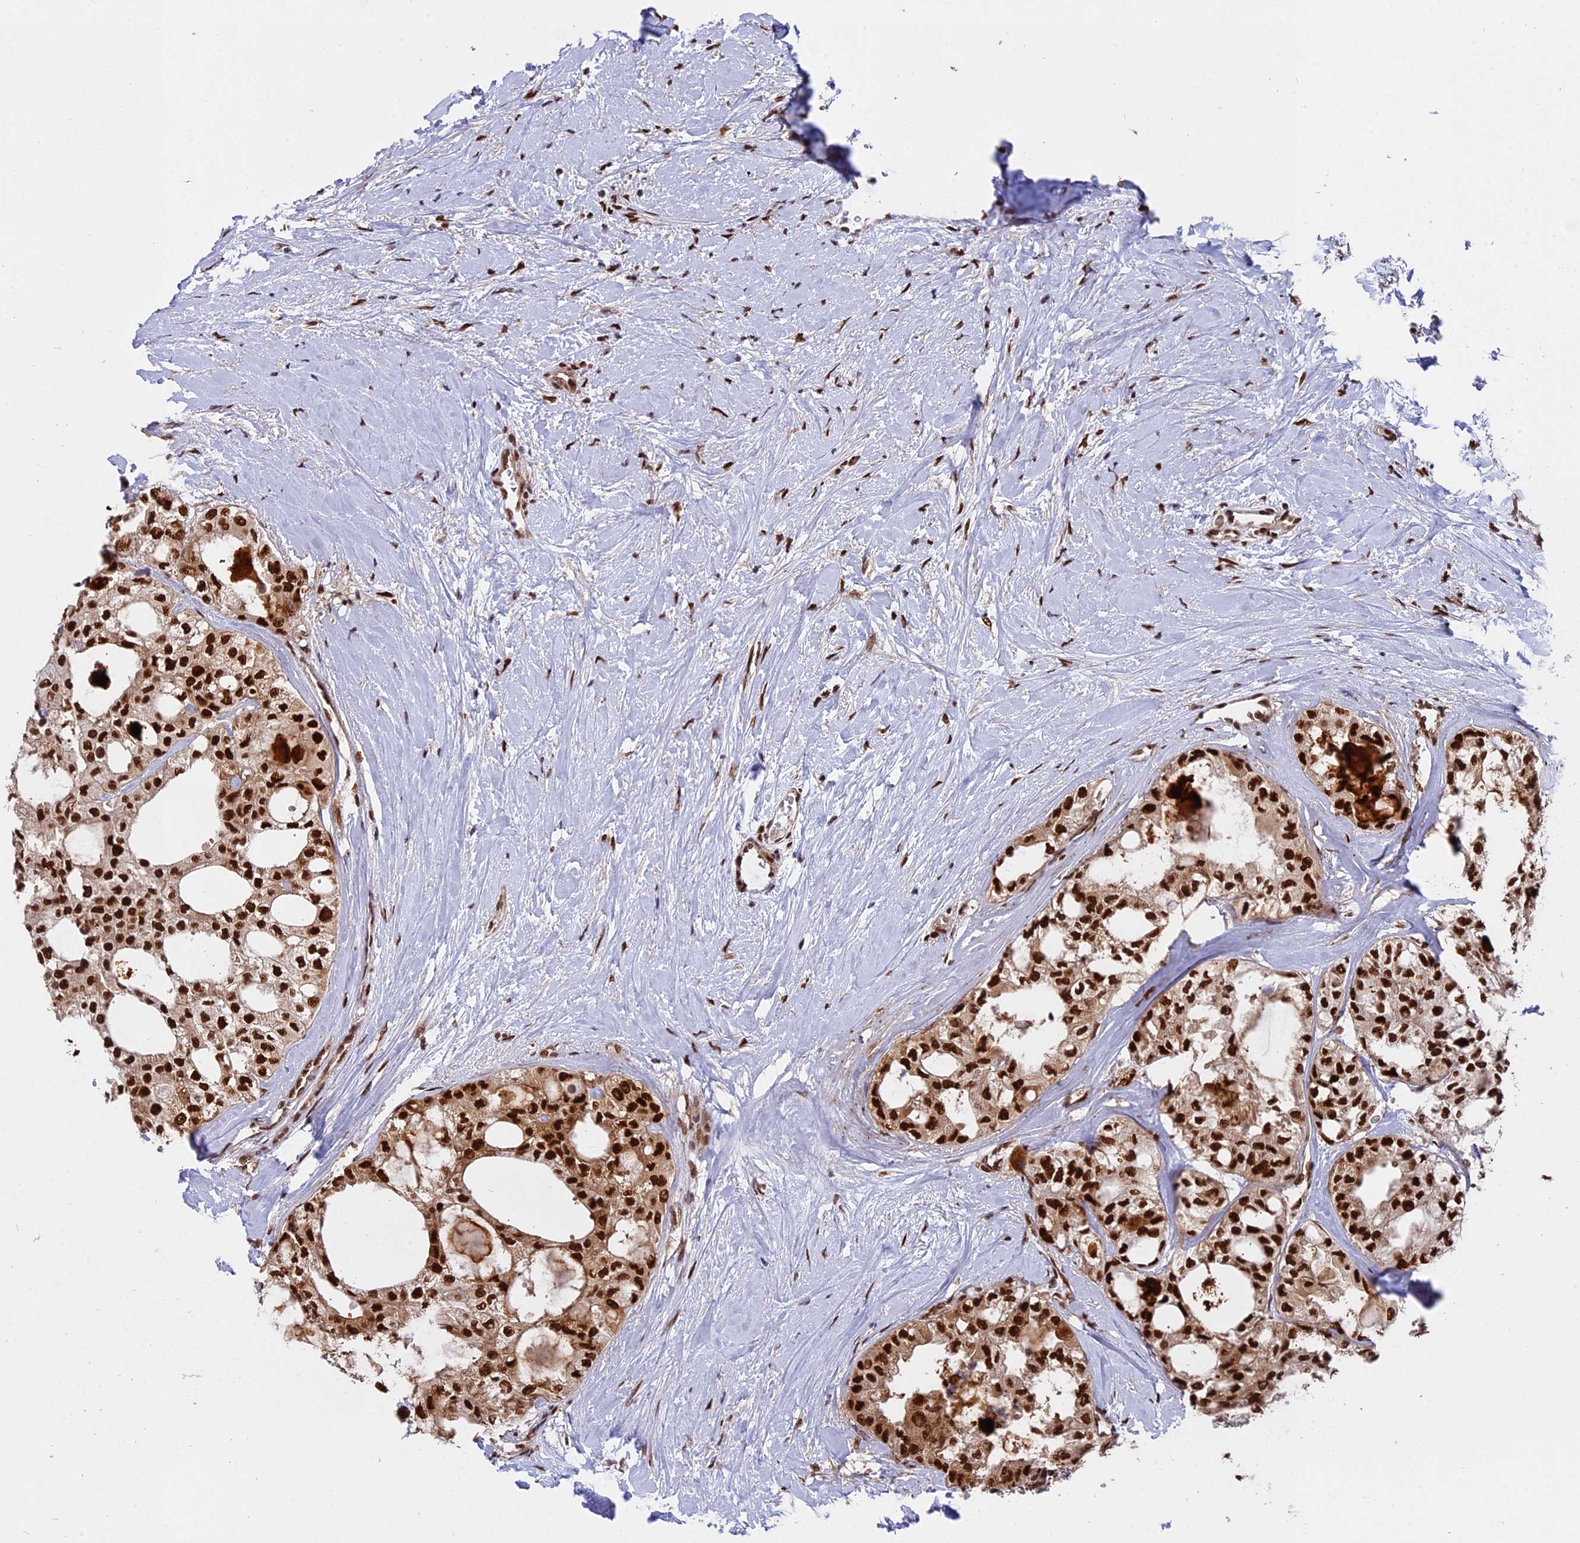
{"staining": {"intensity": "strong", "quantity": ">75%", "location": "cytoplasmic/membranous,nuclear"}, "tissue": "thyroid cancer", "cell_type": "Tumor cells", "image_type": "cancer", "snomed": [{"axis": "morphology", "description": "Follicular adenoma carcinoma, NOS"}, {"axis": "topography", "description": "Thyroid gland"}], "caption": "IHC histopathology image of neoplastic tissue: thyroid follicular adenoma carcinoma stained using IHC displays high levels of strong protein expression localized specifically in the cytoplasmic/membranous and nuclear of tumor cells, appearing as a cytoplasmic/membranous and nuclear brown color.", "gene": "RAMAC", "patient": {"sex": "male", "age": 75}}